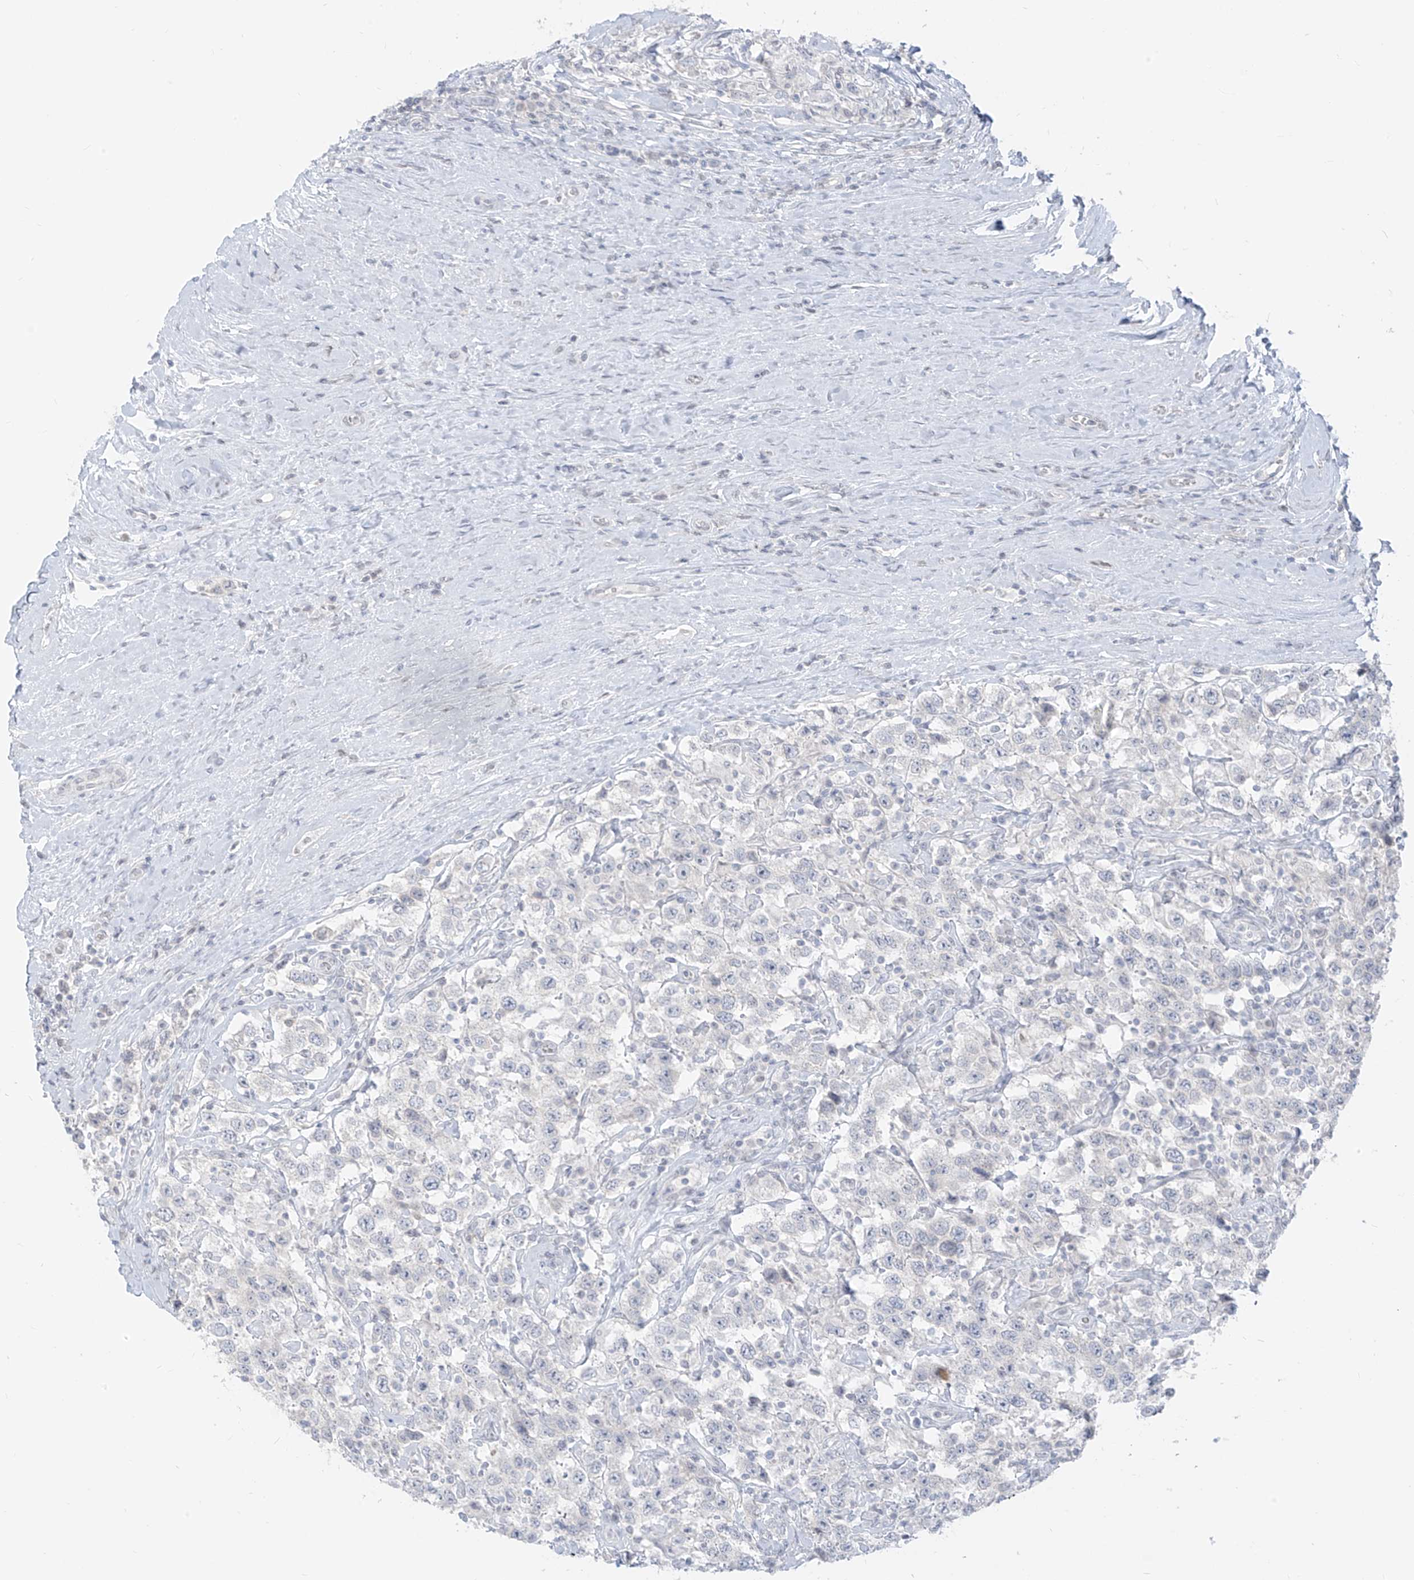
{"staining": {"intensity": "negative", "quantity": "none", "location": "none"}, "tissue": "testis cancer", "cell_type": "Tumor cells", "image_type": "cancer", "snomed": [{"axis": "morphology", "description": "Seminoma, NOS"}, {"axis": "topography", "description": "Testis"}], "caption": "Micrograph shows no protein positivity in tumor cells of testis cancer tissue.", "gene": "OSBPL7", "patient": {"sex": "male", "age": 41}}